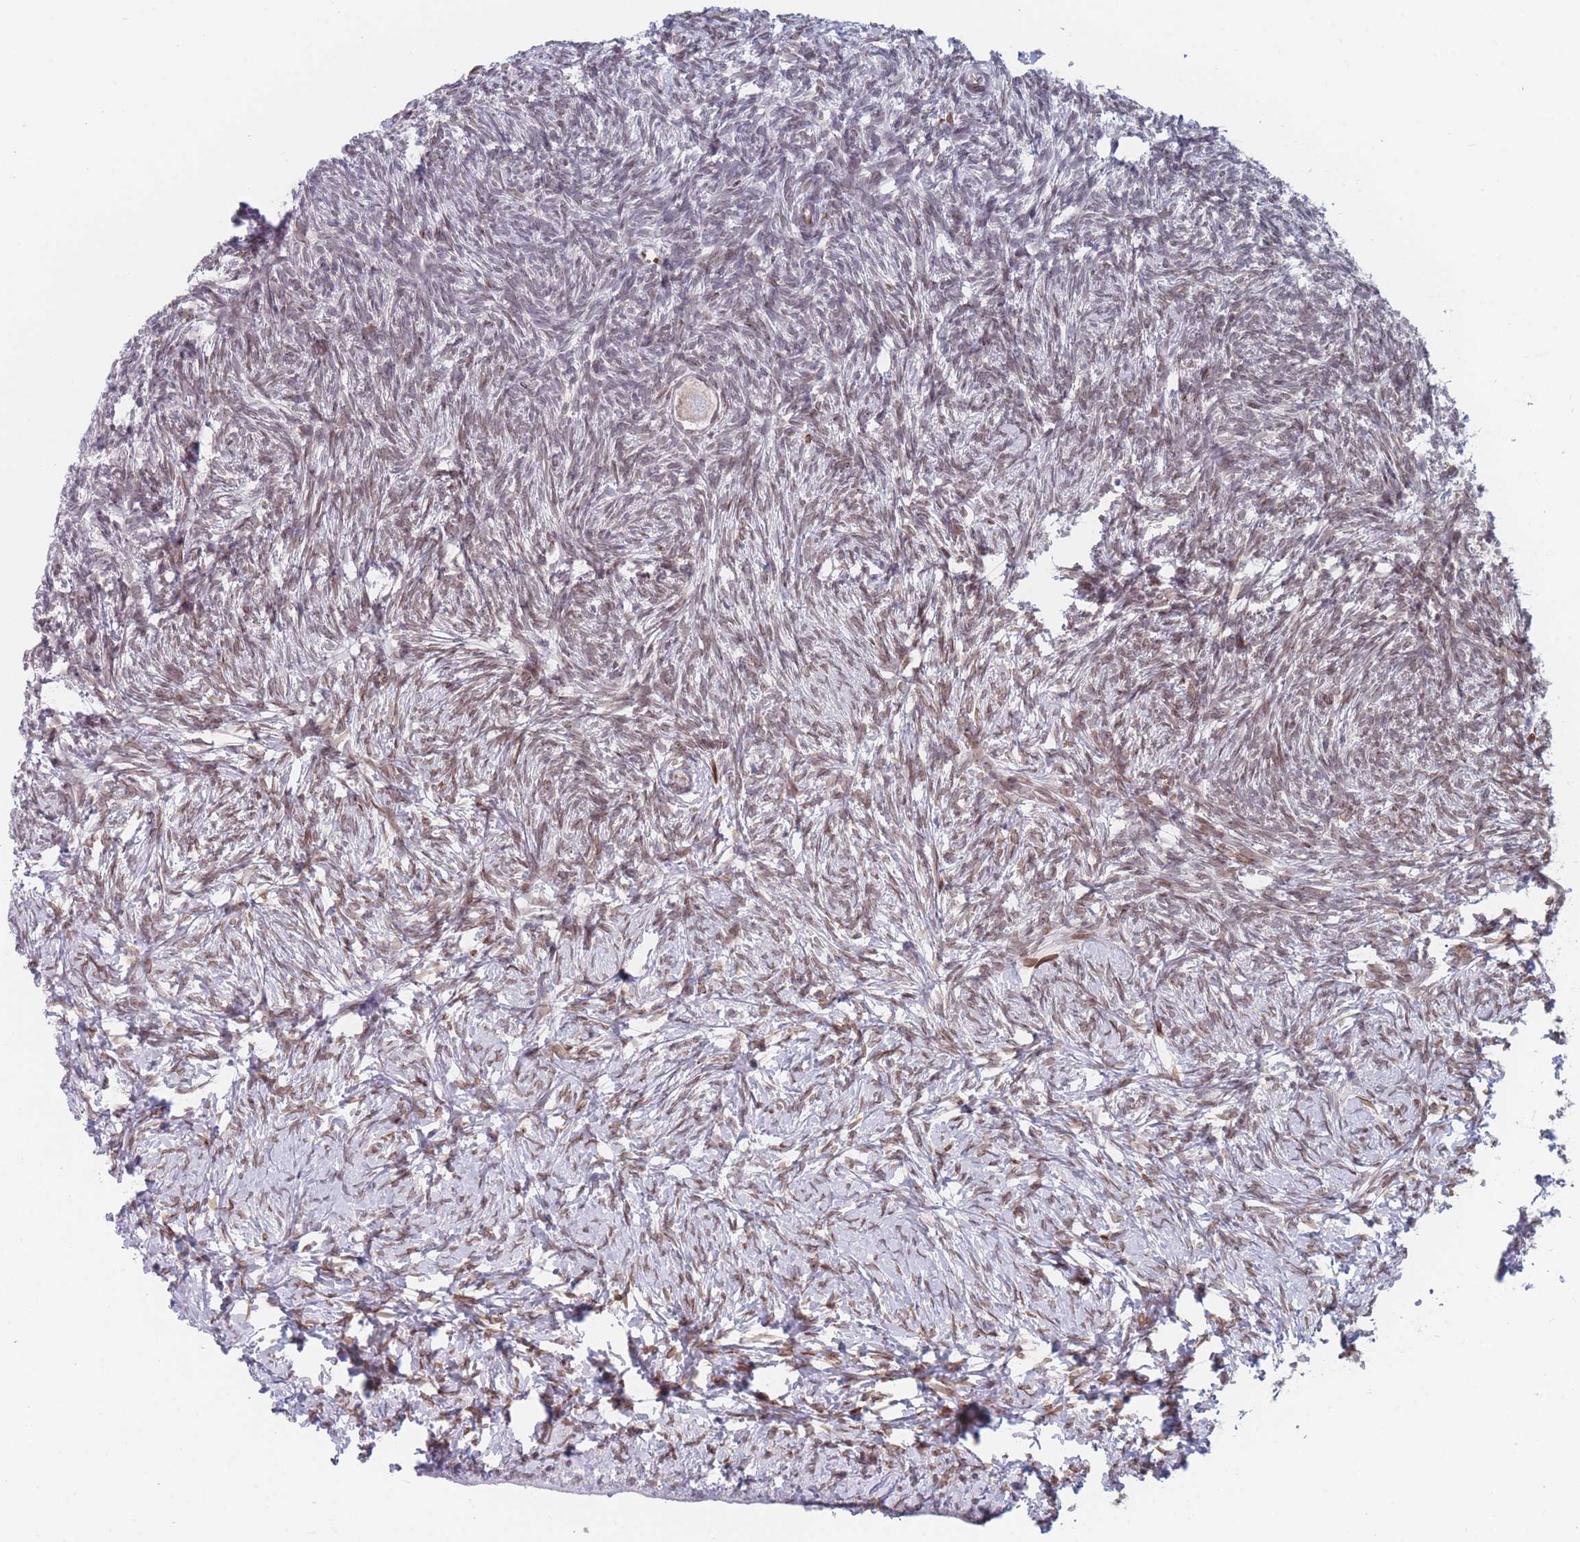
{"staining": {"intensity": "weak", "quantity": "25%-75%", "location": "nuclear"}, "tissue": "ovary", "cell_type": "Follicle cells", "image_type": "normal", "snomed": [{"axis": "morphology", "description": "Normal tissue, NOS"}, {"axis": "topography", "description": "Ovary"}], "caption": "Brown immunohistochemical staining in benign ovary demonstrates weak nuclear expression in about 25%-75% of follicle cells.", "gene": "ZBTB1", "patient": {"sex": "female", "age": 39}}